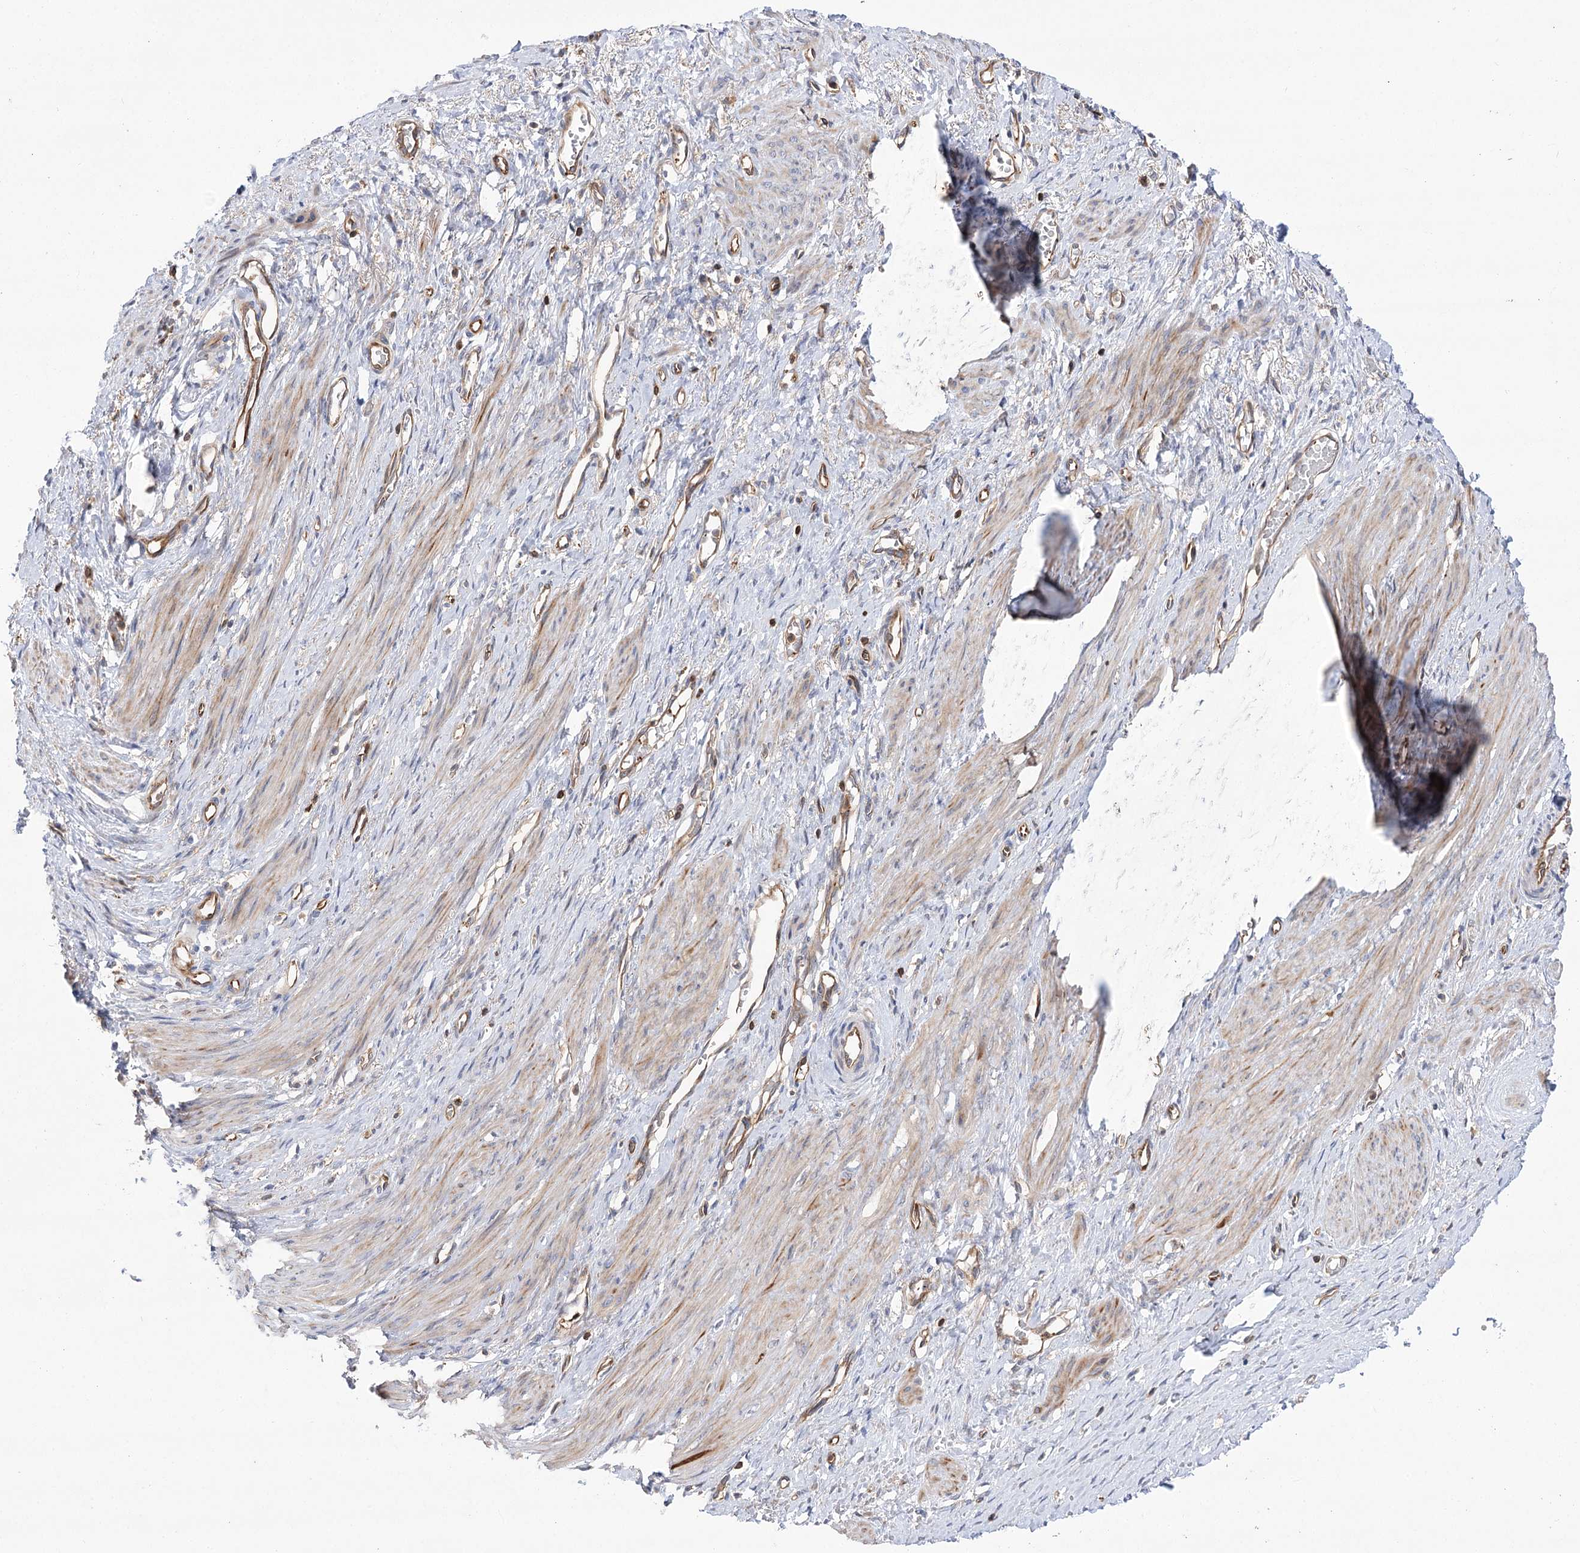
{"staining": {"intensity": "moderate", "quantity": "25%-75%", "location": "cytoplasmic/membranous"}, "tissue": "smooth muscle", "cell_type": "Smooth muscle cells", "image_type": "normal", "snomed": [{"axis": "morphology", "description": "Normal tissue, NOS"}, {"axis": "topography", "description": "Endometrium"}], "caption": "Immunohistochemical staining of benign human smooth muscle reveals moderate cytoplasmic/membranous protein positivity in about 25%-75% of smooth muscle cells. (DAB IHC, brown staining for protein, blue staining for nuclei).", "gene": "VPS37B", "patient": {"sex": "female", "age": 33}}